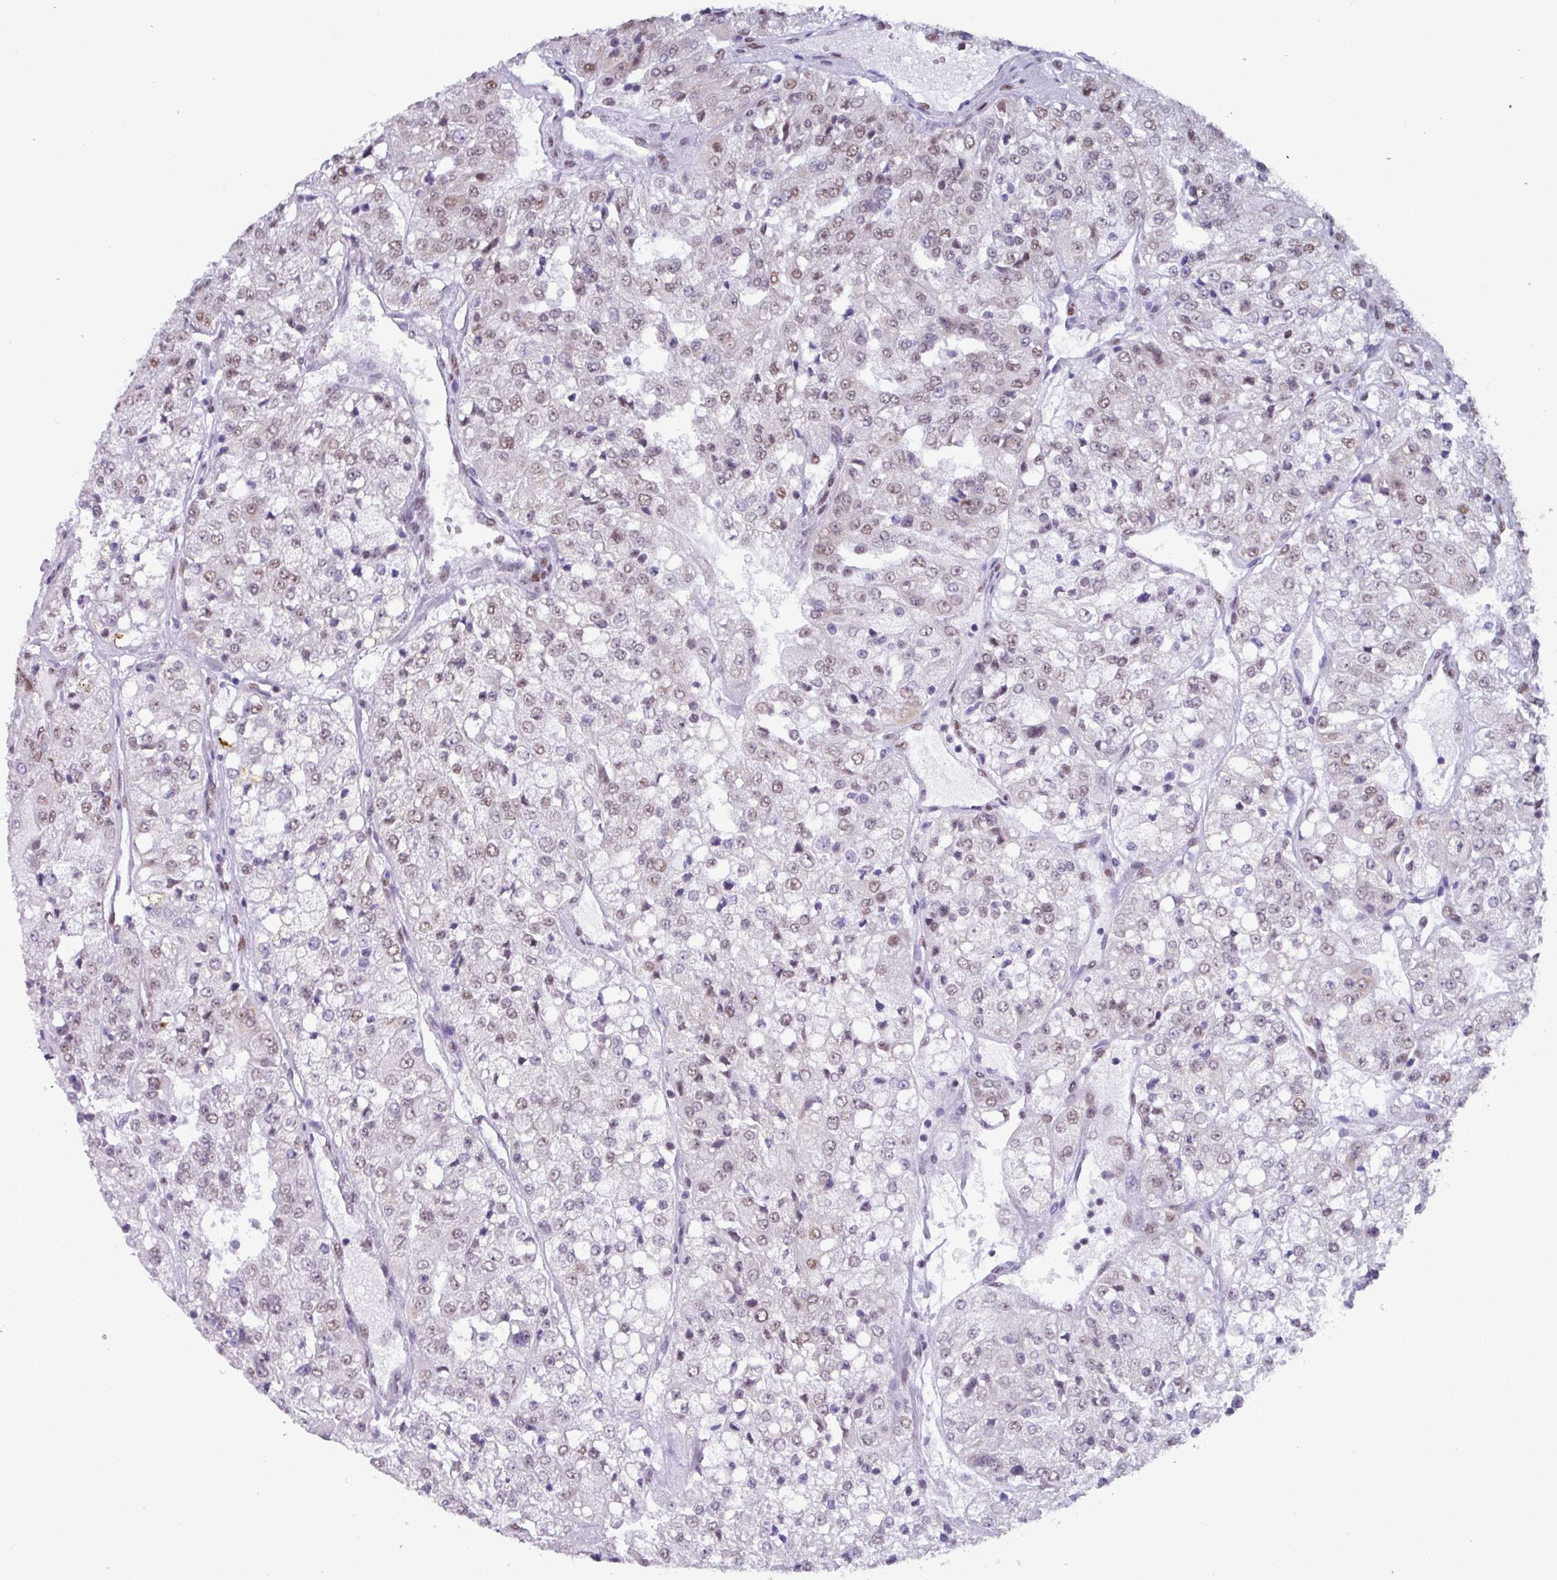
{"staining": {"intensity": "weak", "quantity": "25%-75%", "location": "nuclear"}, "tissue": "renal cancer", "cell_type": "Tumor cells", "image_type": "cancer", "snomed": [{"axis": "morphology", "description": "Adenocarcinoma, NOS"}, {"axis": "topography", "description": "Kidney"}], "caption": "IHC of human renal cancer shows low levels of weak nuclear expression in about 25%-75% of tumor cells.", "gene": "PUF60", "patient": {"sex": "female", "age": 63}}